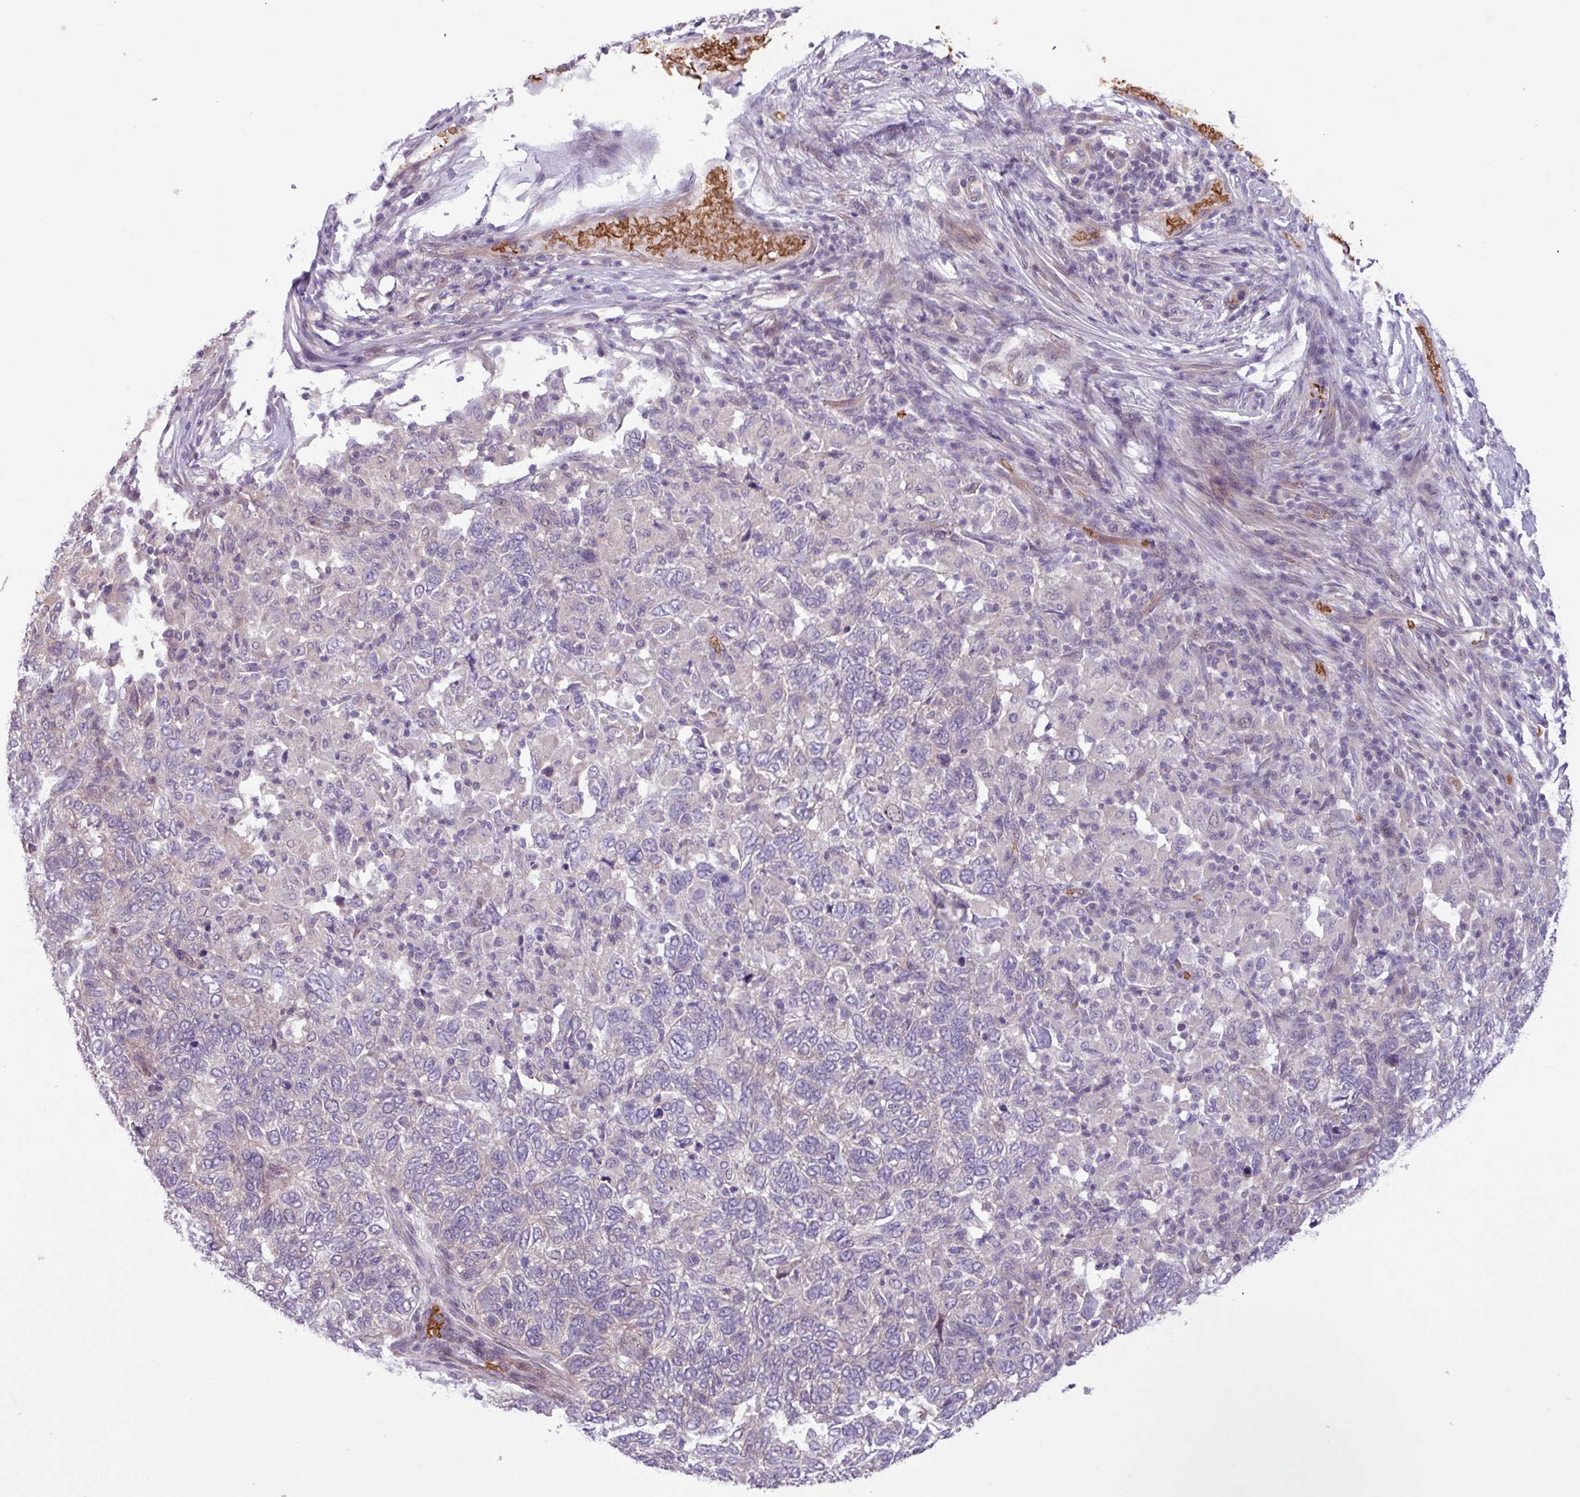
{"staining": {"intensity": "negative", "quantity": "none", "location": "none"}, "tissue": "skin cancer", "cell_type": "Tumor cells", "image_type": "cancer", "snomed": [{"axis": "morphology", "description": "Basal cell carcinoma"}, {"axis": "topography", "description": "Skin"}], "caption": "Tumor cells are negative for brown protein staining in skin cancer (basal cell carcinoma).", "gene": "RAD21L1", "patient": {"sex": "female", "age": 65}}